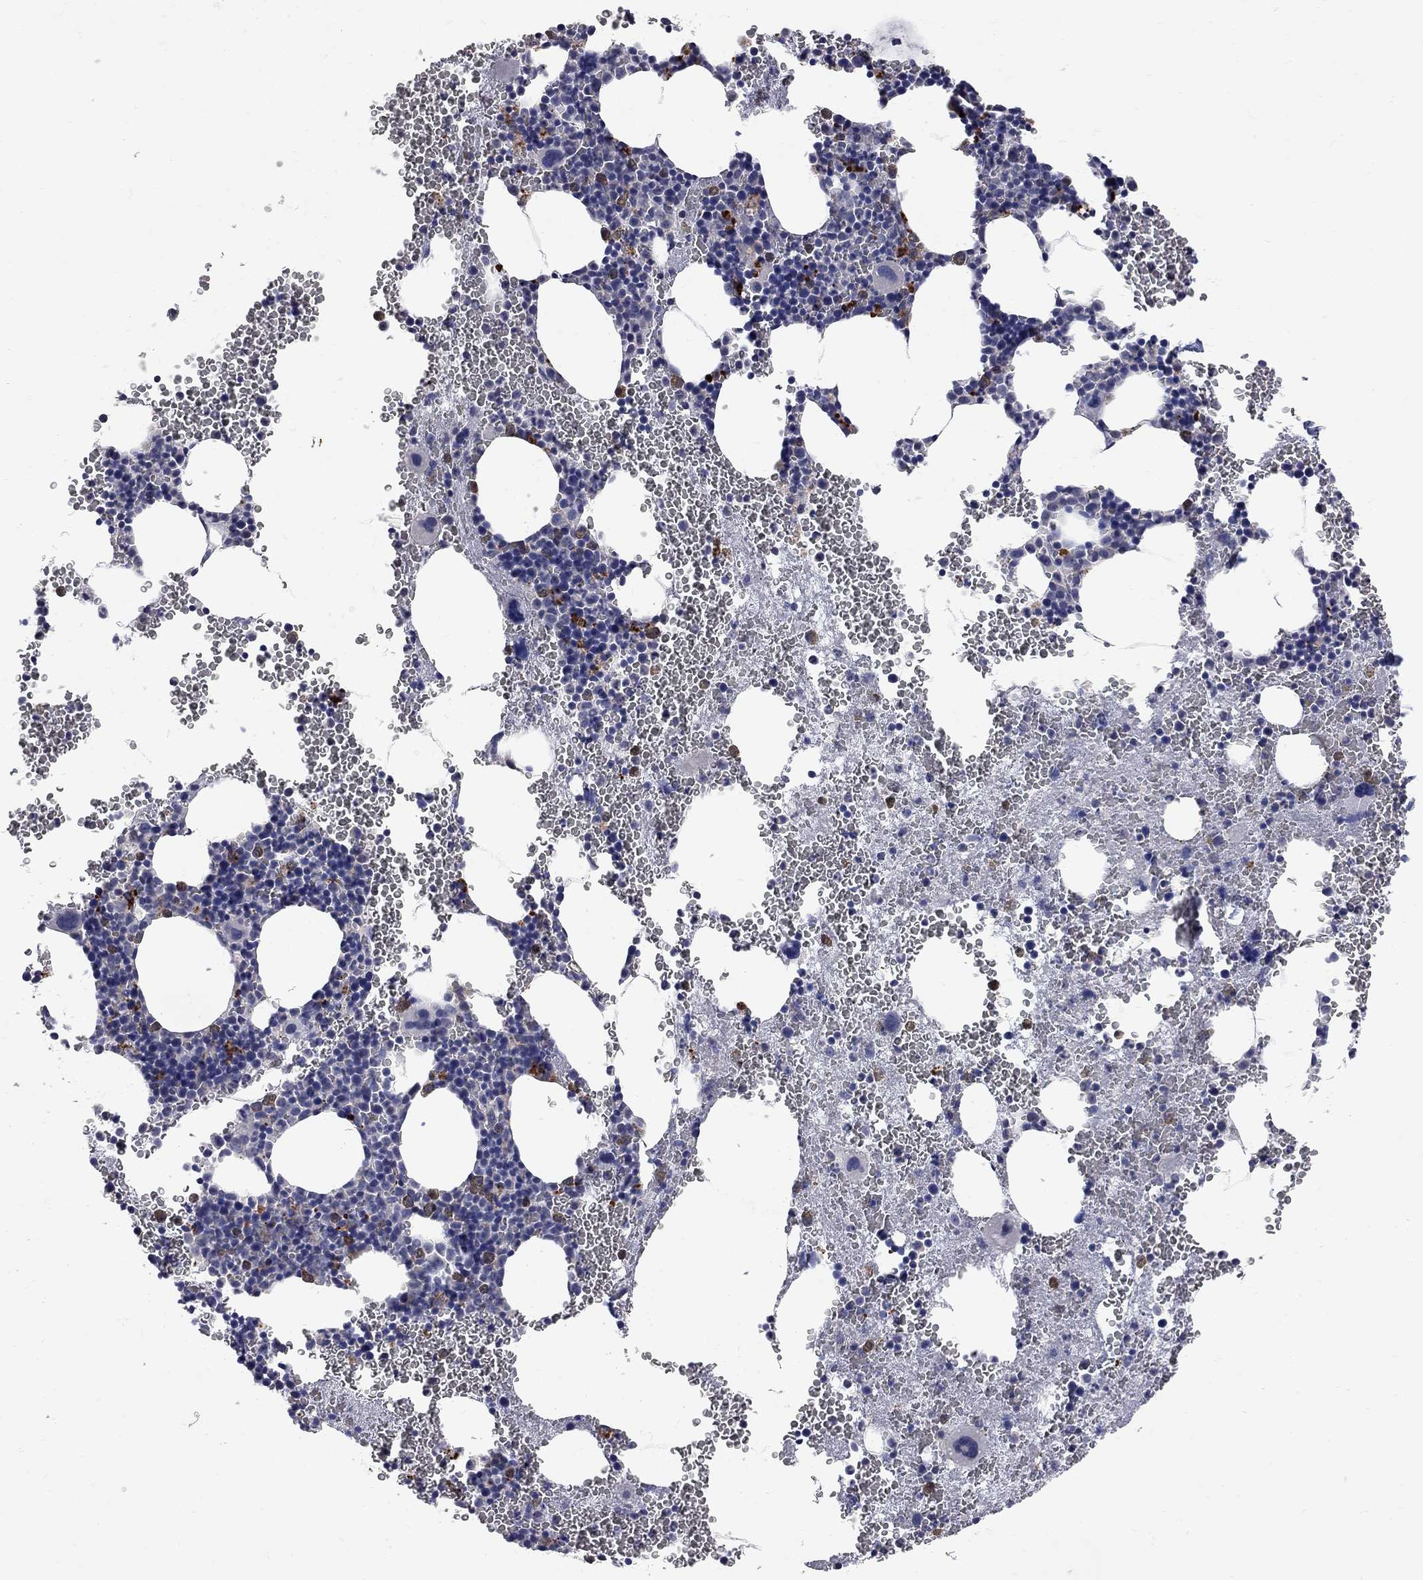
{"staining": {"intensity": "moderate", "quantity": "<25%", "location": "cytoplasmic/membranous"}, "tissue": "bone marrow", "cell_type": "Hematopoietic cells", "image_type": "normal", "snomed": [{"axis": "morphology", "description": "Normal tissue, NOS"}, {"axis": "topography", "description": "Bone marrow"}], "caption": "A photomicrograph of bone marrow stained for a protein reveals moderate cytoplasmic/membranous brown staining in hematopoietic cells.", "gene": "NOS2", "patient": {"sex": "male", "age": 50}}